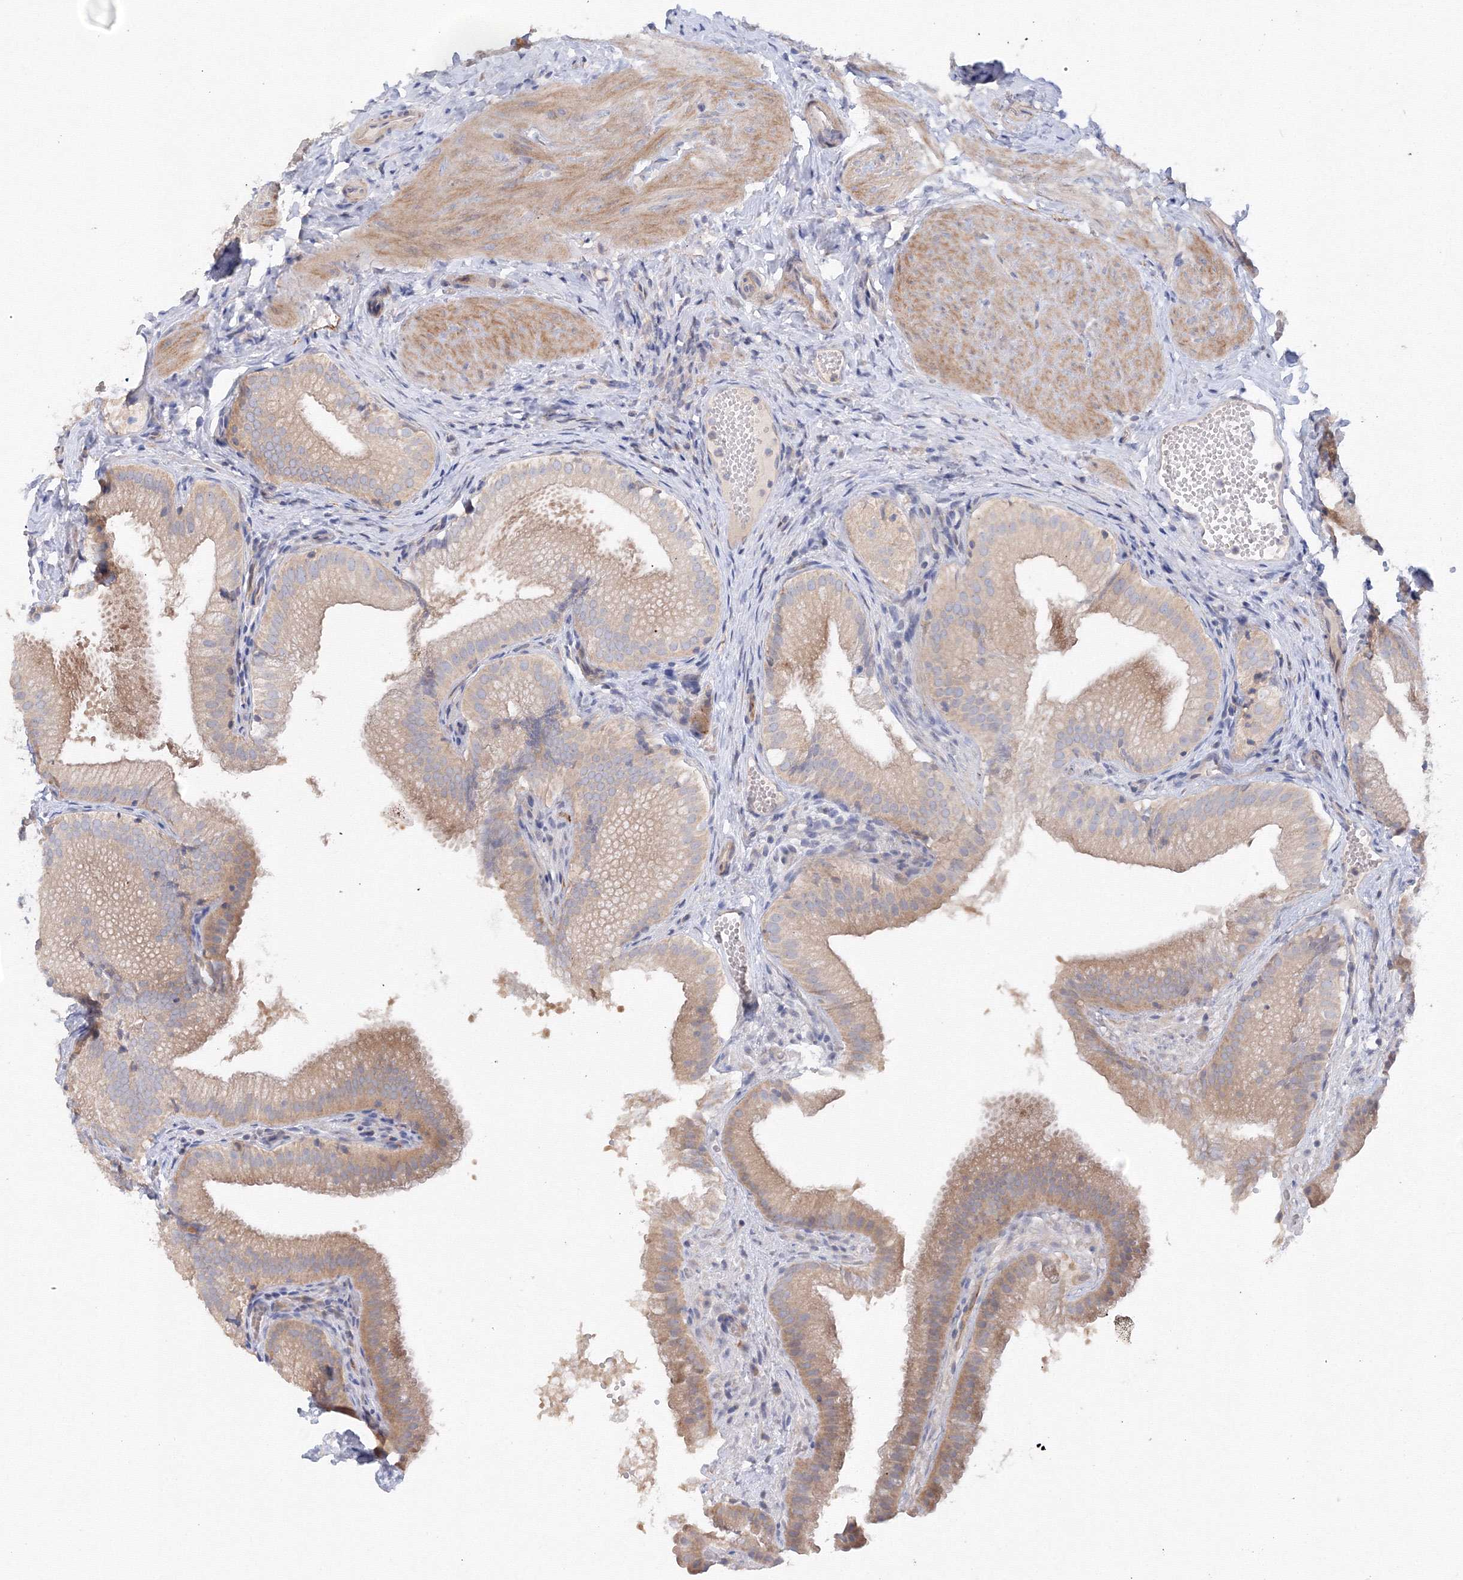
{"staining": {"intensity": "moderate", "quantity": ">75%", "location": "cytoplasmic/membranous"}, "tissue": "gallbladder", "cell_type": "Glandular cells", "image_type": "normal", "snomed": [{"axis": "morphology", "description": "Normal tissue, NOS"}, {"axis": "topography", "description": "Gallbladder"}], "caption": "Gallbladder stained with IHC shows moderate cytoplasmic/membranous expression in about >75% of glandular cells.", "gene": "DIS3L2", "patient": {"sex": "female", "age": 30}}